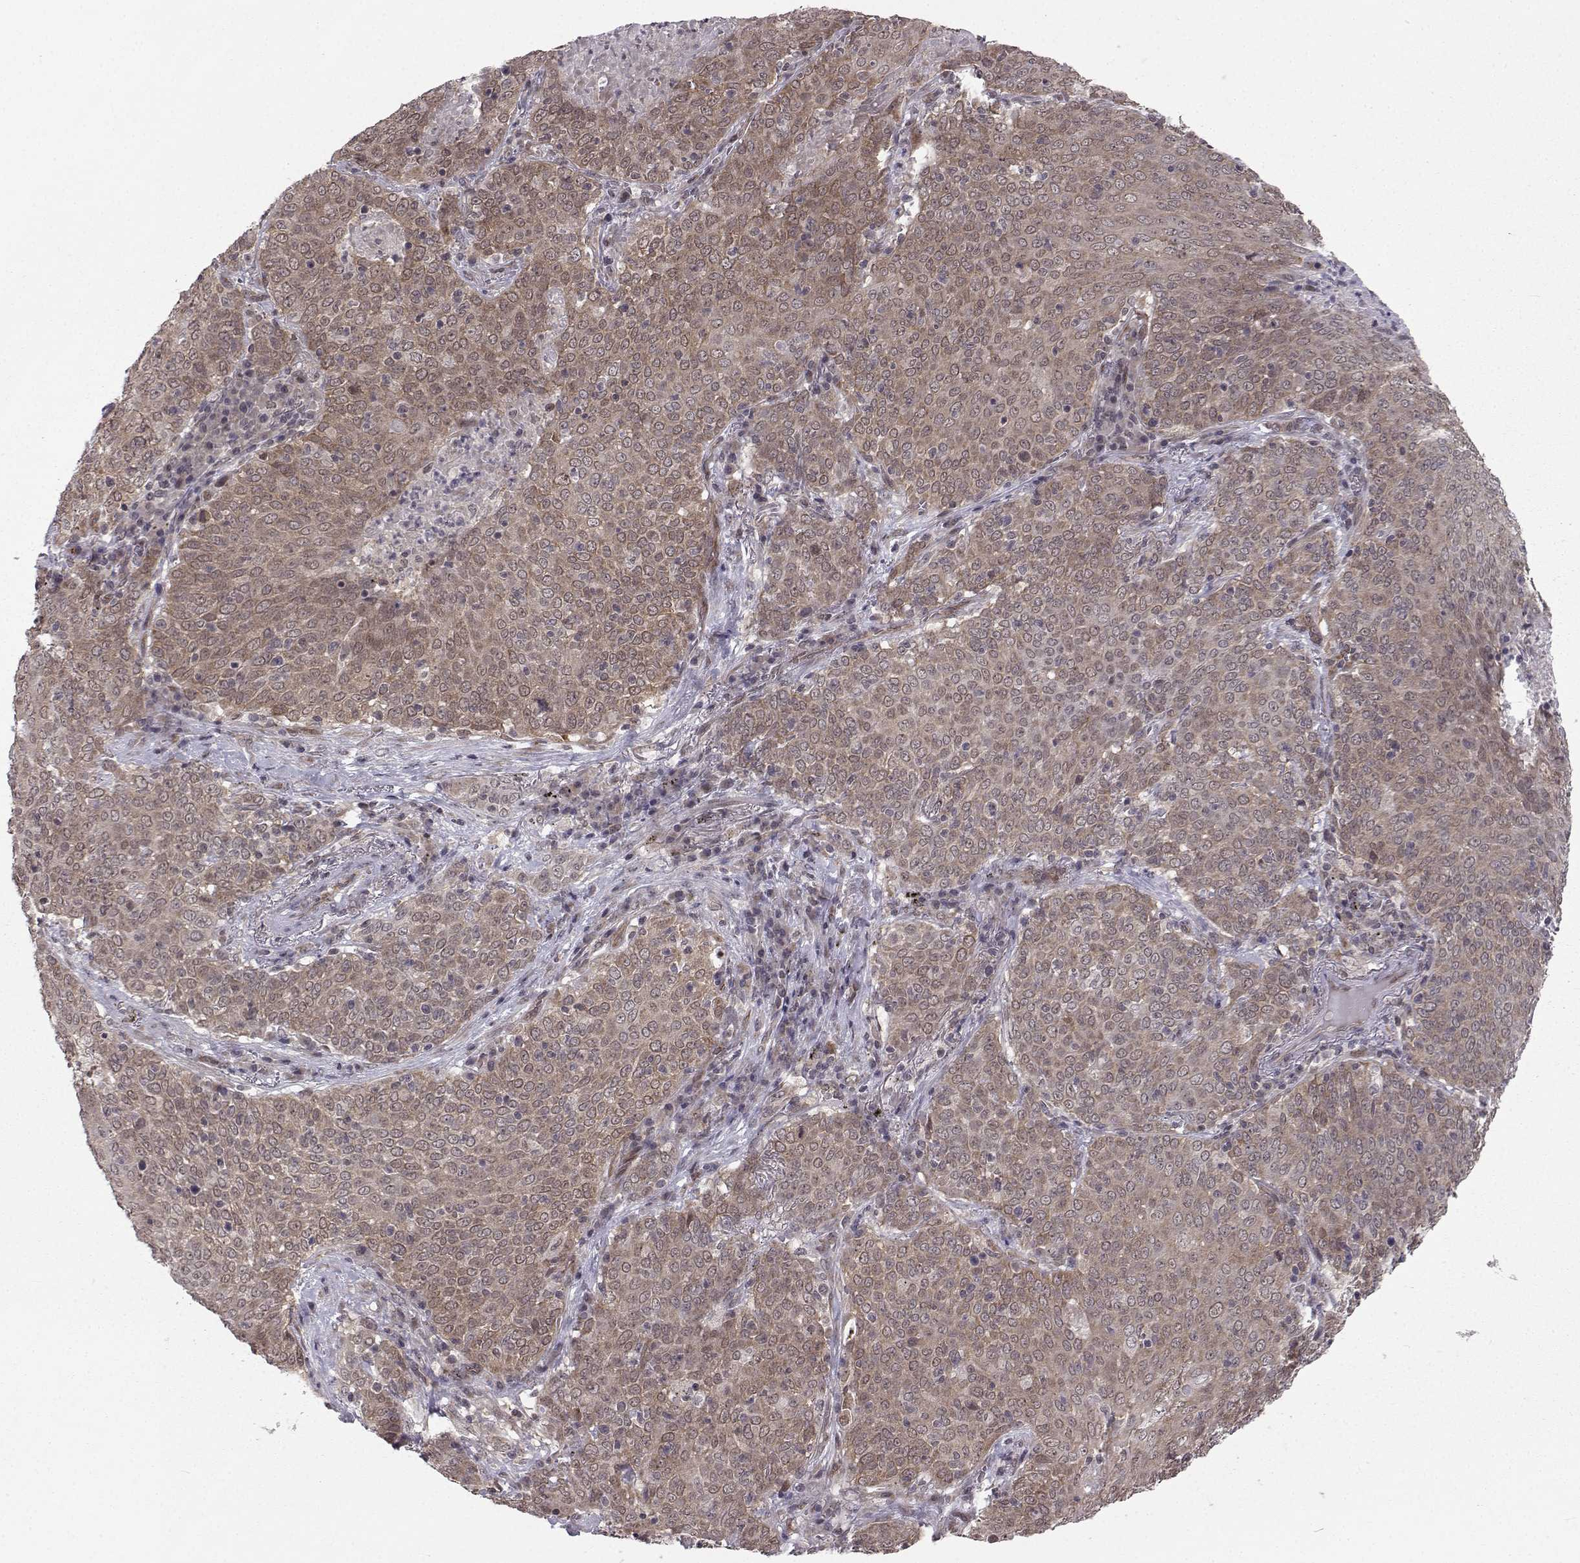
{"staining": {"intensity": "weak", "quantity": ">75%", "location": "cytoplasmic/membranous"}, "tissue": "lung cancer", "cell_type": "Tumor cells", "image_type": "cancer", "snomed": [{"axis": "morphology", "description": "Squamous cell carcinoma, NOS"}, {"axis": "topography", "description": "Lung"}], "caption": "High-magnification brightfield microscopy of lung cancer stained with DAB (3,3'-diaminobenzidine) (brown) and counterstained with hematoxylin (blue). tumor cells exhibit weak cytoplasmic/membranous expression is appreciated in about>75% of cells. (DAB (3,3'-diaminobenzidine) IHC with brightfield microscopy, high magnification).", "gene": "PKN2", "patient": {"sex": "male", "age": 82}}